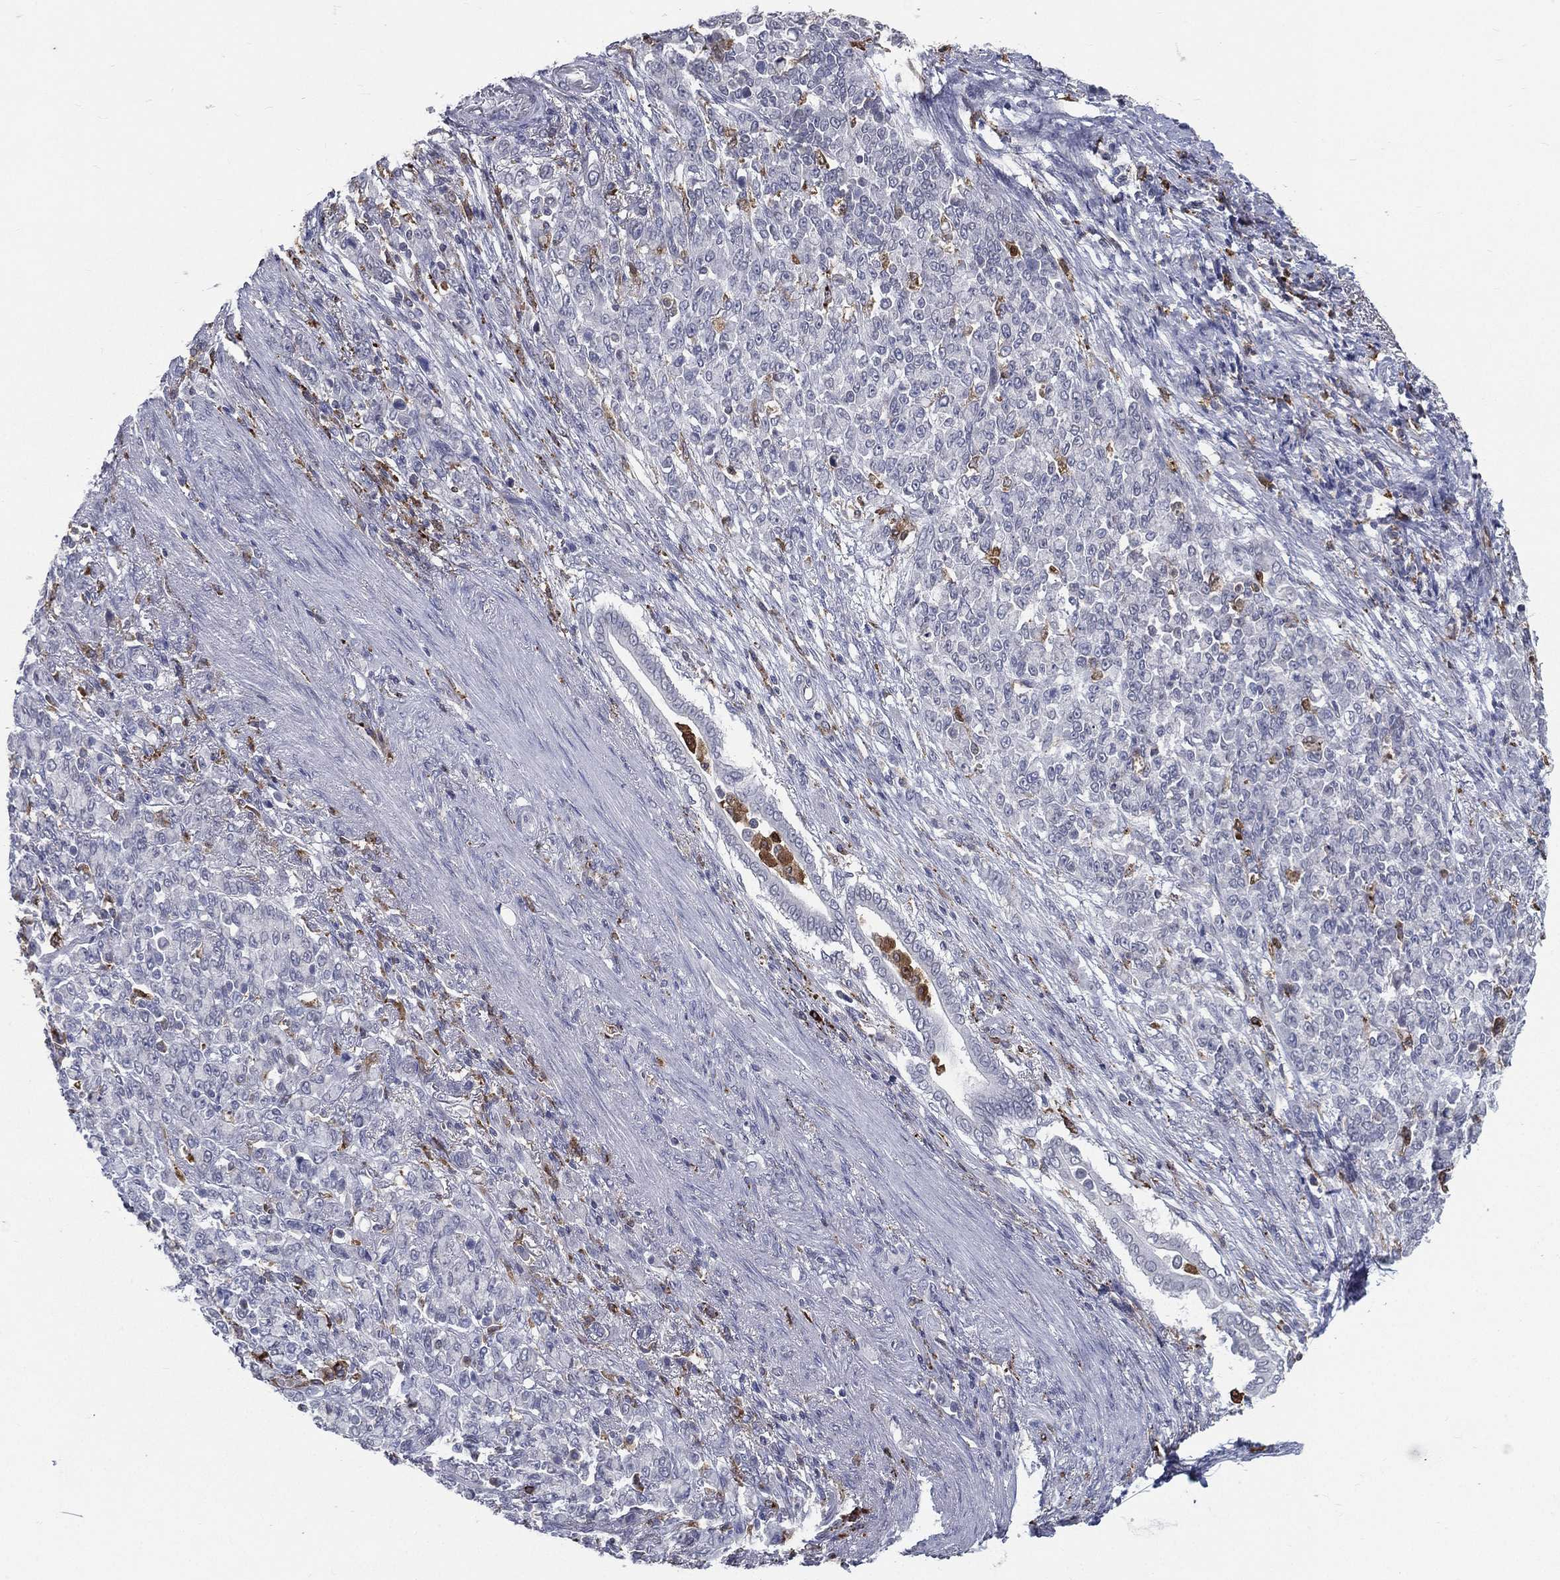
{"staining": {"intensity": "negative", "quantity": "none", "location": "none"}, "tissue": "stomach cancer", "cell_type": "Tumor cells", "image_type": "cancer", "snomed": [{"axis": "morphology", "description": "Normal tissue, NOS"}, {"axis": "morphology", "description": "Adenocarcinoma, NOS"}, {"axis": "topography", "description": "Stomach"}], "caption": "Tumor cells are negative for protein expression in human adenocarcinoma (stomach).", "gene": "EVI2B", "patient": {"sex": "female", "age": 79}}